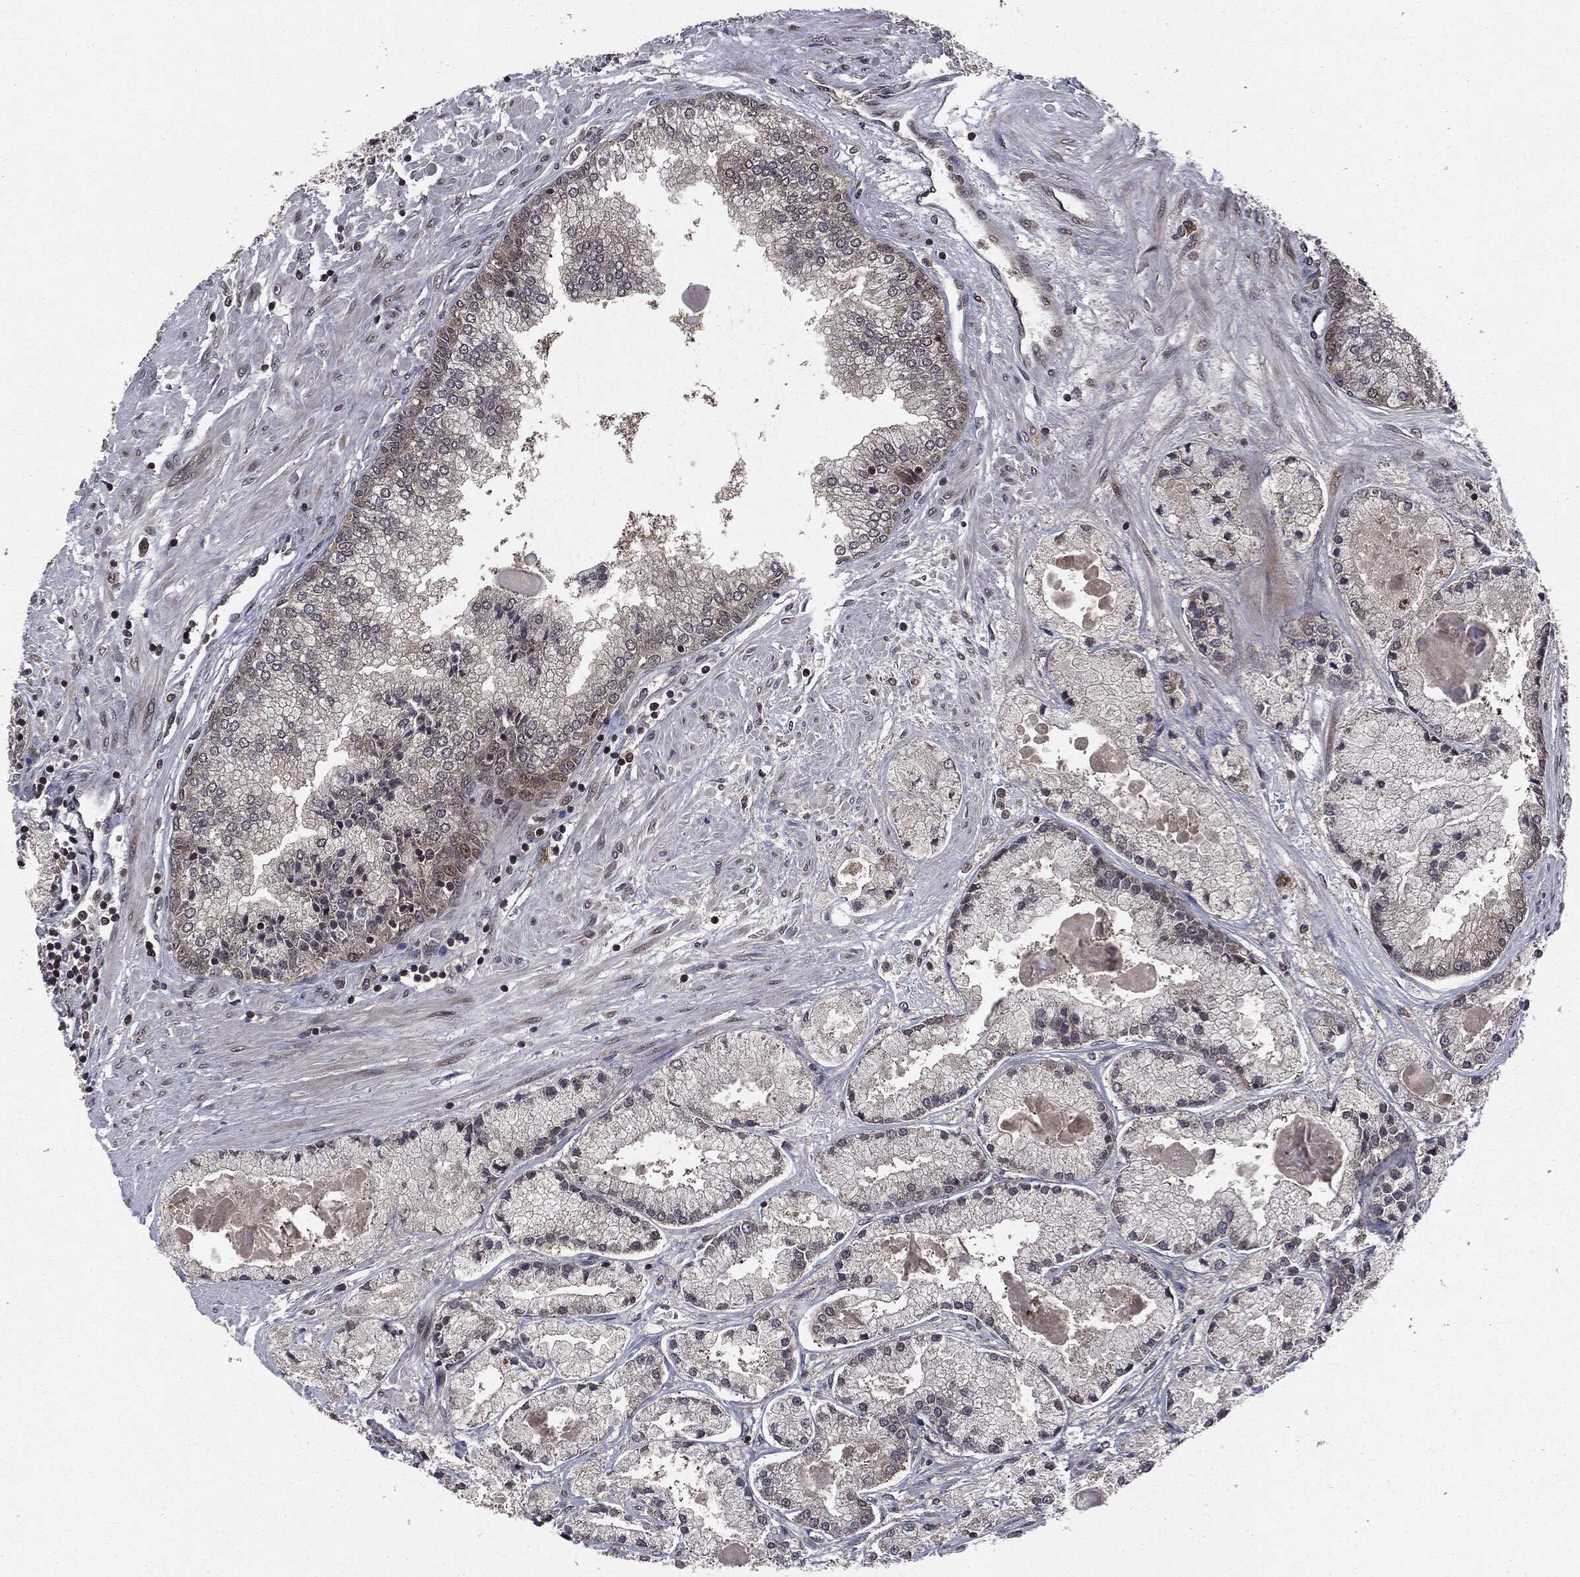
{"staining": {"intensity": "weak", "quantity": "<25%", "location": "cytoplasmic/membranous"}, "tissue": "prostate cancer", "cell_type": "Tumor cells", "image_type": "cancer", "snomed": [{"axis": "morphology", "description": "Adenocarcinoma, High grade"}, {"axis": "topography", "description": "Prostate"}], "caption": "A histopathology image of human prostate cancer is negative for staining in tumor cells.", "gene": "STAU2", "patient": {"sex": "male", "age": 67}}